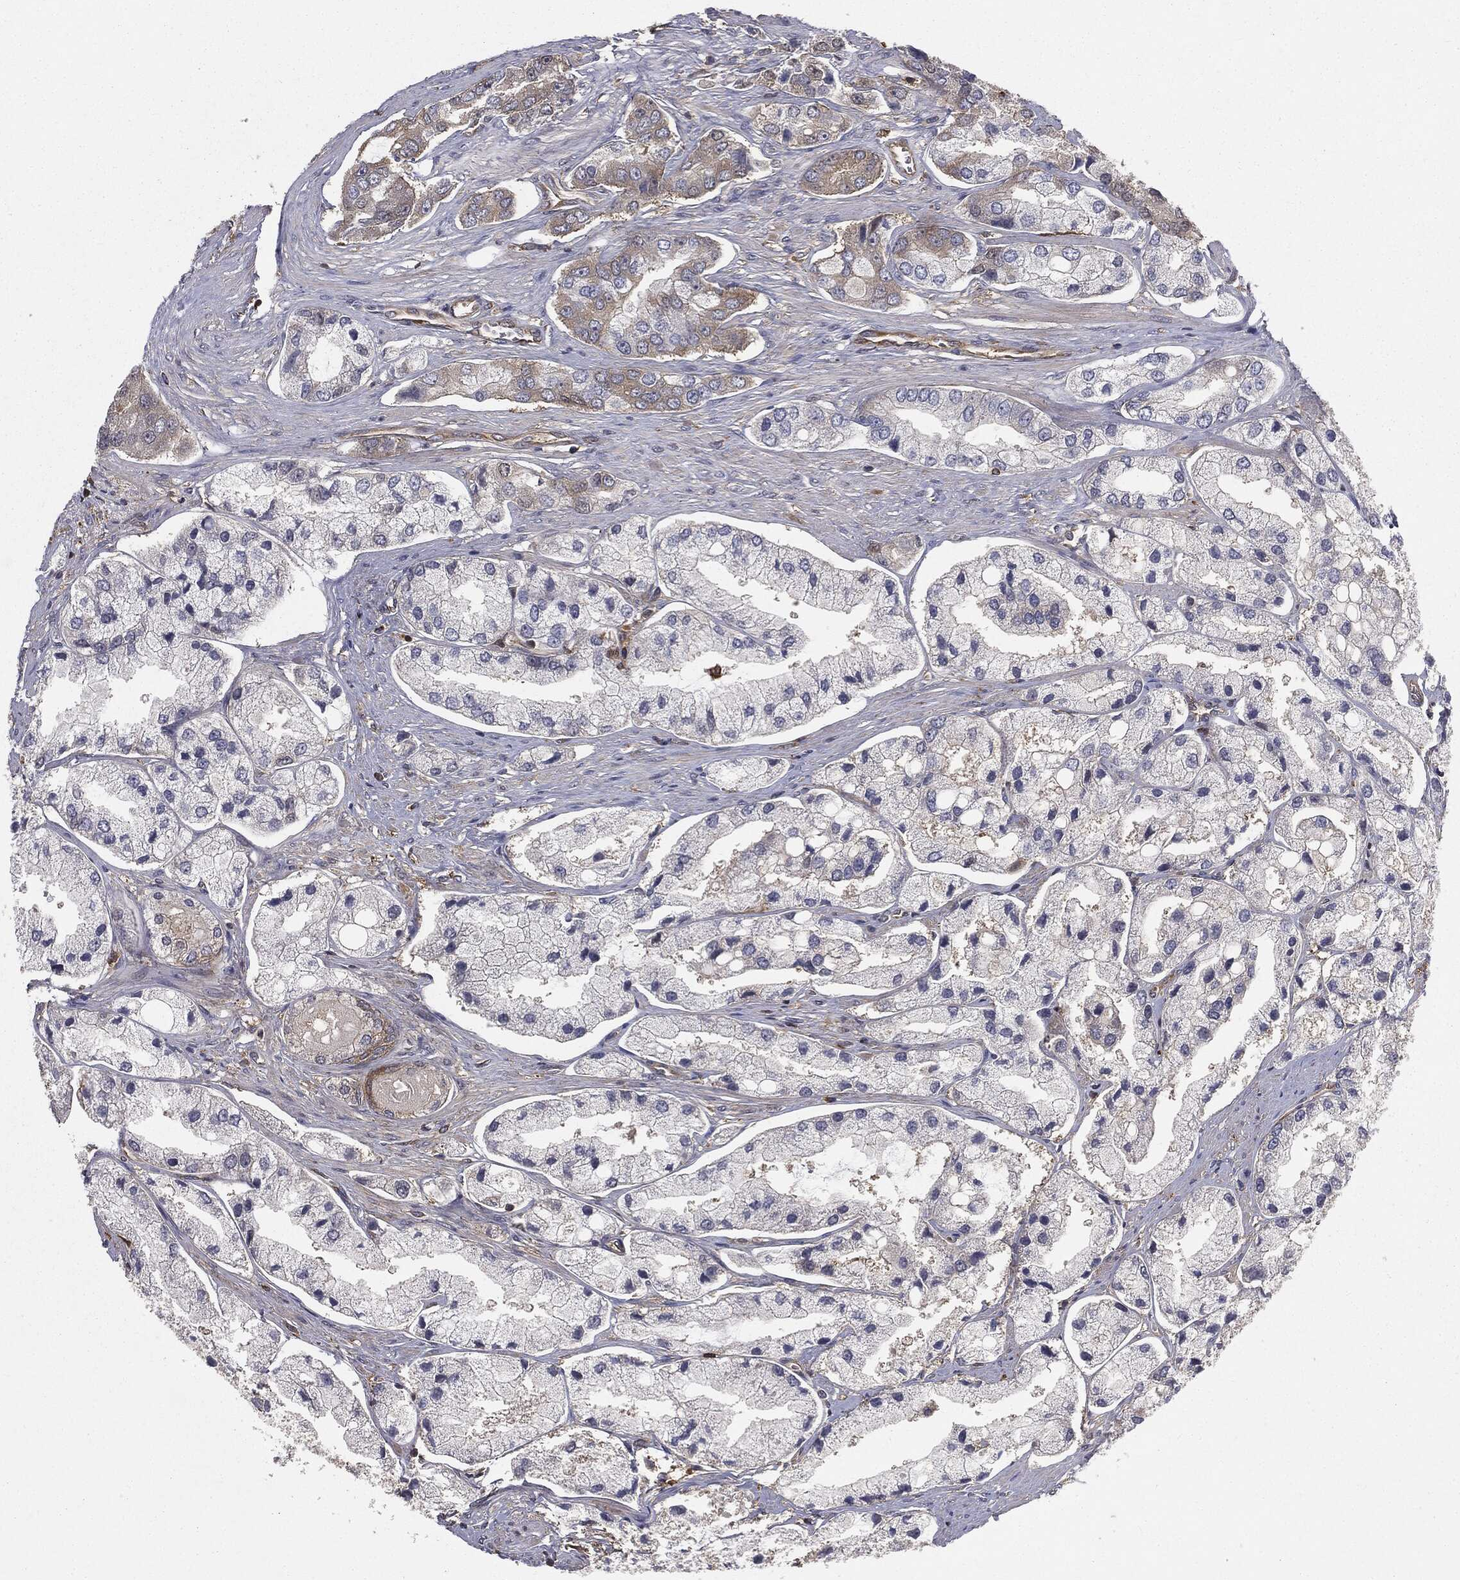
{"staining": {"intensity": "weak", "quantity": "<25%", "location": "cytoplasmic/membranous"}, "tissue": "prostate cancer", "cell_type": "Tumor cells", "image_type": "cancer", "snomed": [{"axis": "morphology", "description": "Adenocarcinoma, Low grade"}, {"axis": "topography", "description": "Prostate"}], "caption": "Tumor cells are negative for brown protein staining in prostate cancer (adenocarcinoma (low-grade)).", "gene": "GNB5", "patient": {"sex": "male", "age": 69}}